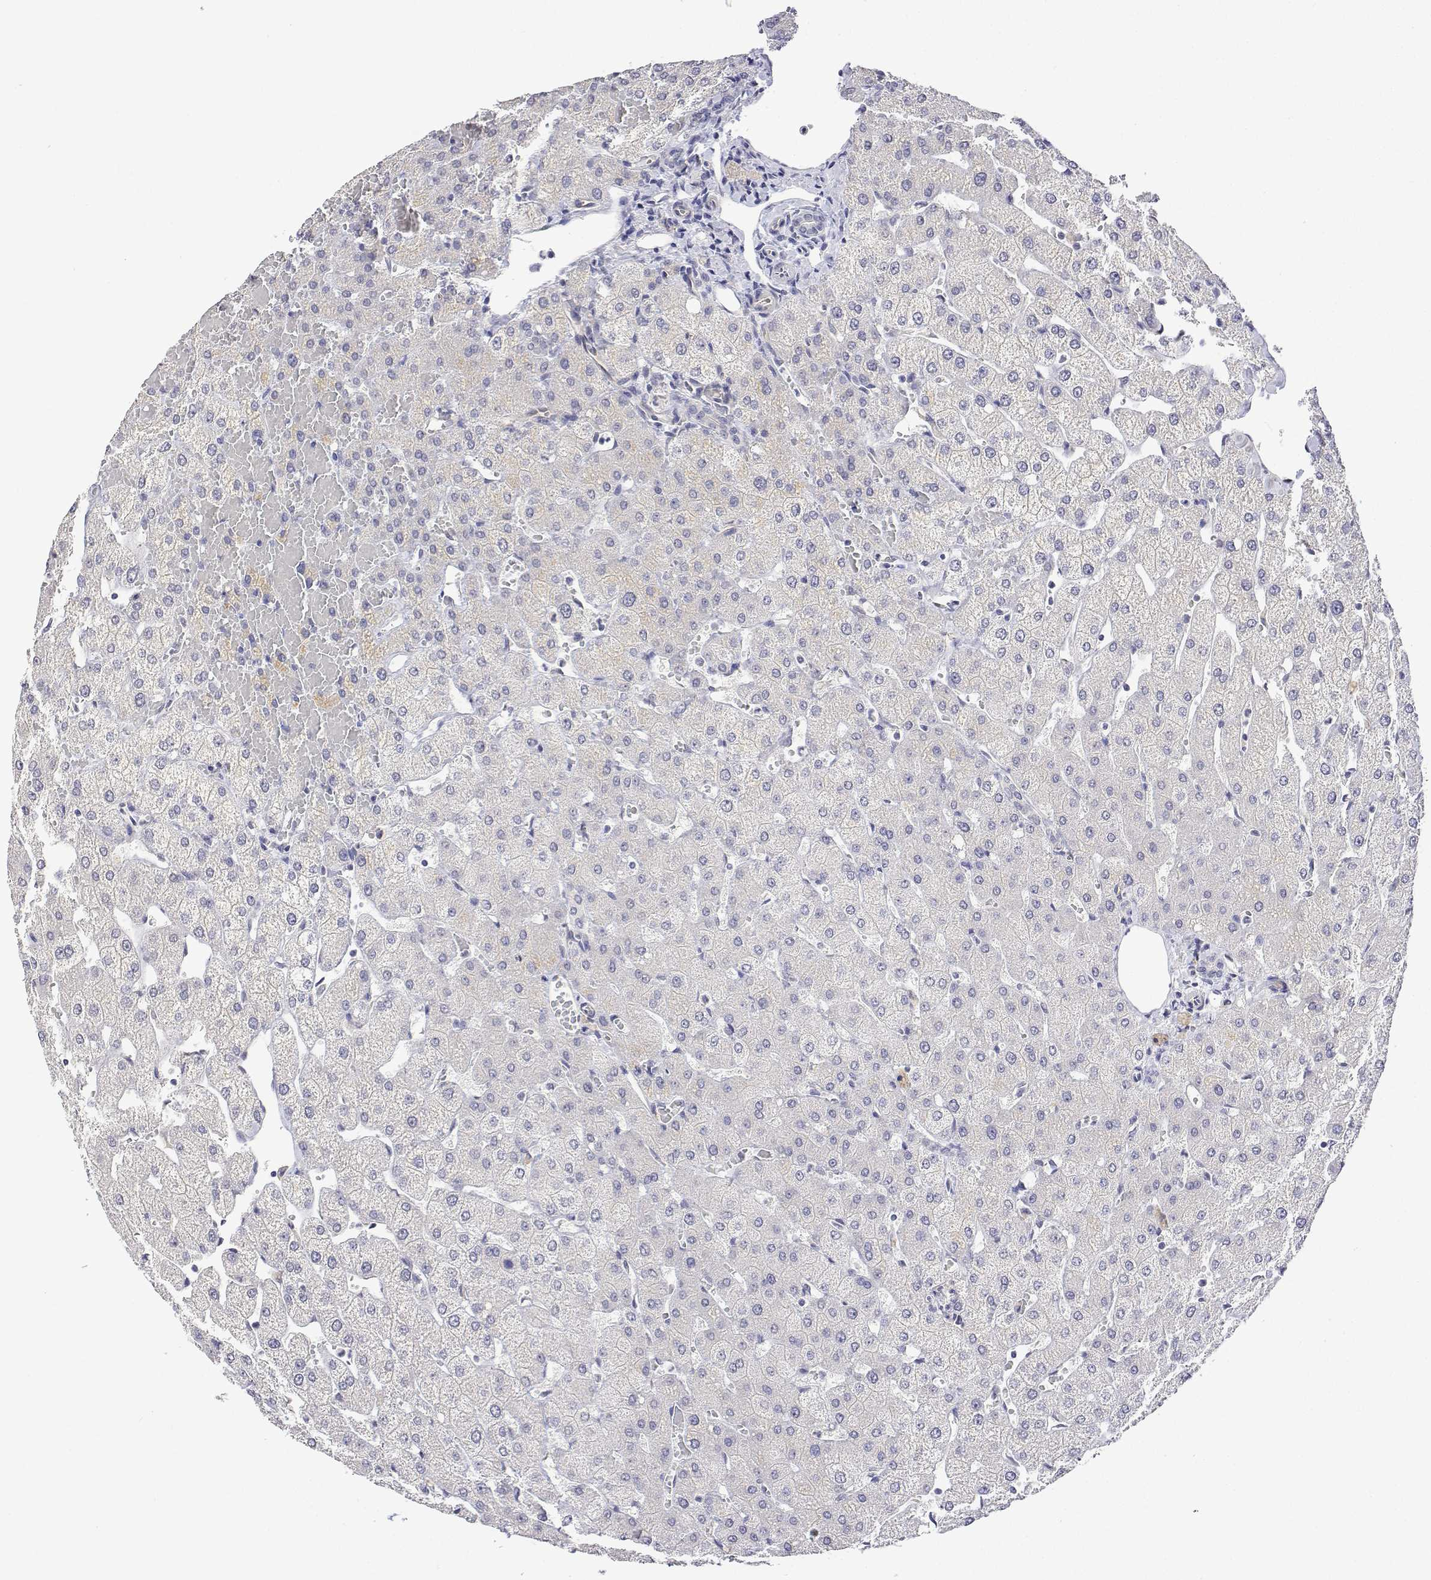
{"staining": {"intensity": "negative", "quantity": "none", "location": "none"}, "tissue": "liver", "cell_type": "Cholangiocytes", "image_type": "normal", "snomed": [{"axis": "morphology", "description": "Normal tissue, NOS"}, {"axis": "topography", "description": "Liver"}], "caption": "DAB immunohistochemical staining of benign liver exhibits no significant expression in cholangiocytes.", "gene": "PLCB1", "patient": {"sex": "female", "age": 54}}